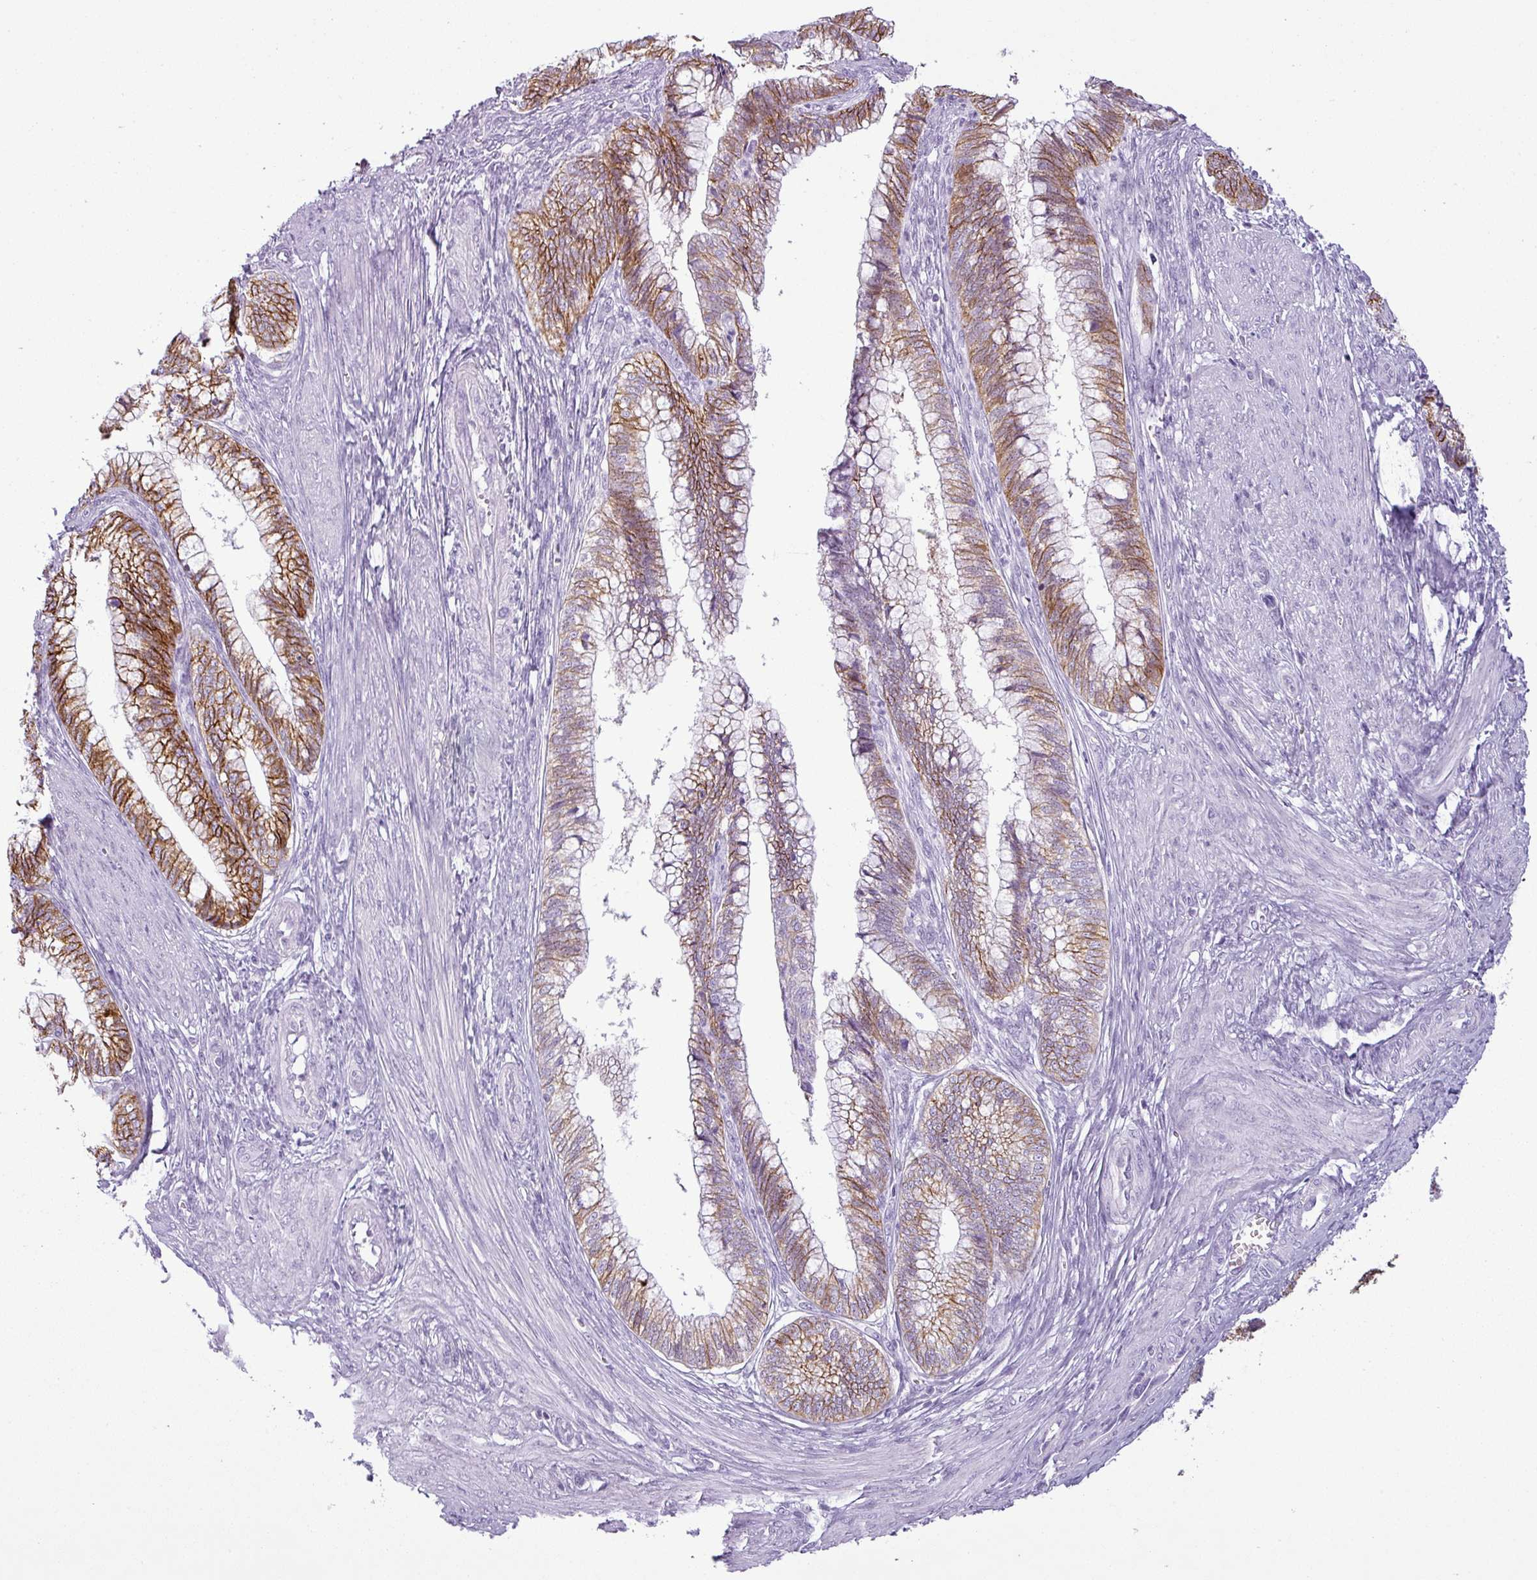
{"staining": {"intensity": "strong", "quantity": "25%-75%", "location": "cytoplasmic/membranous"}, "tissue": "cervical cancer", "cell_type": "Tumor cells", "image_type": "cancer", "snomed": [{"axis": "morphology", "description": "Adenocarcinoma, NOS"}, {"axis": "topography", "description": "Cervix"}], "caption": "This image exhibits IHC staining of adenocarcinoma (cervical), with high strong cytoplasmic/membranous staining in about 25%-75% of tumor cells.", "gene": "CDH16", "patient": {"sex": "female", "age": 44}}